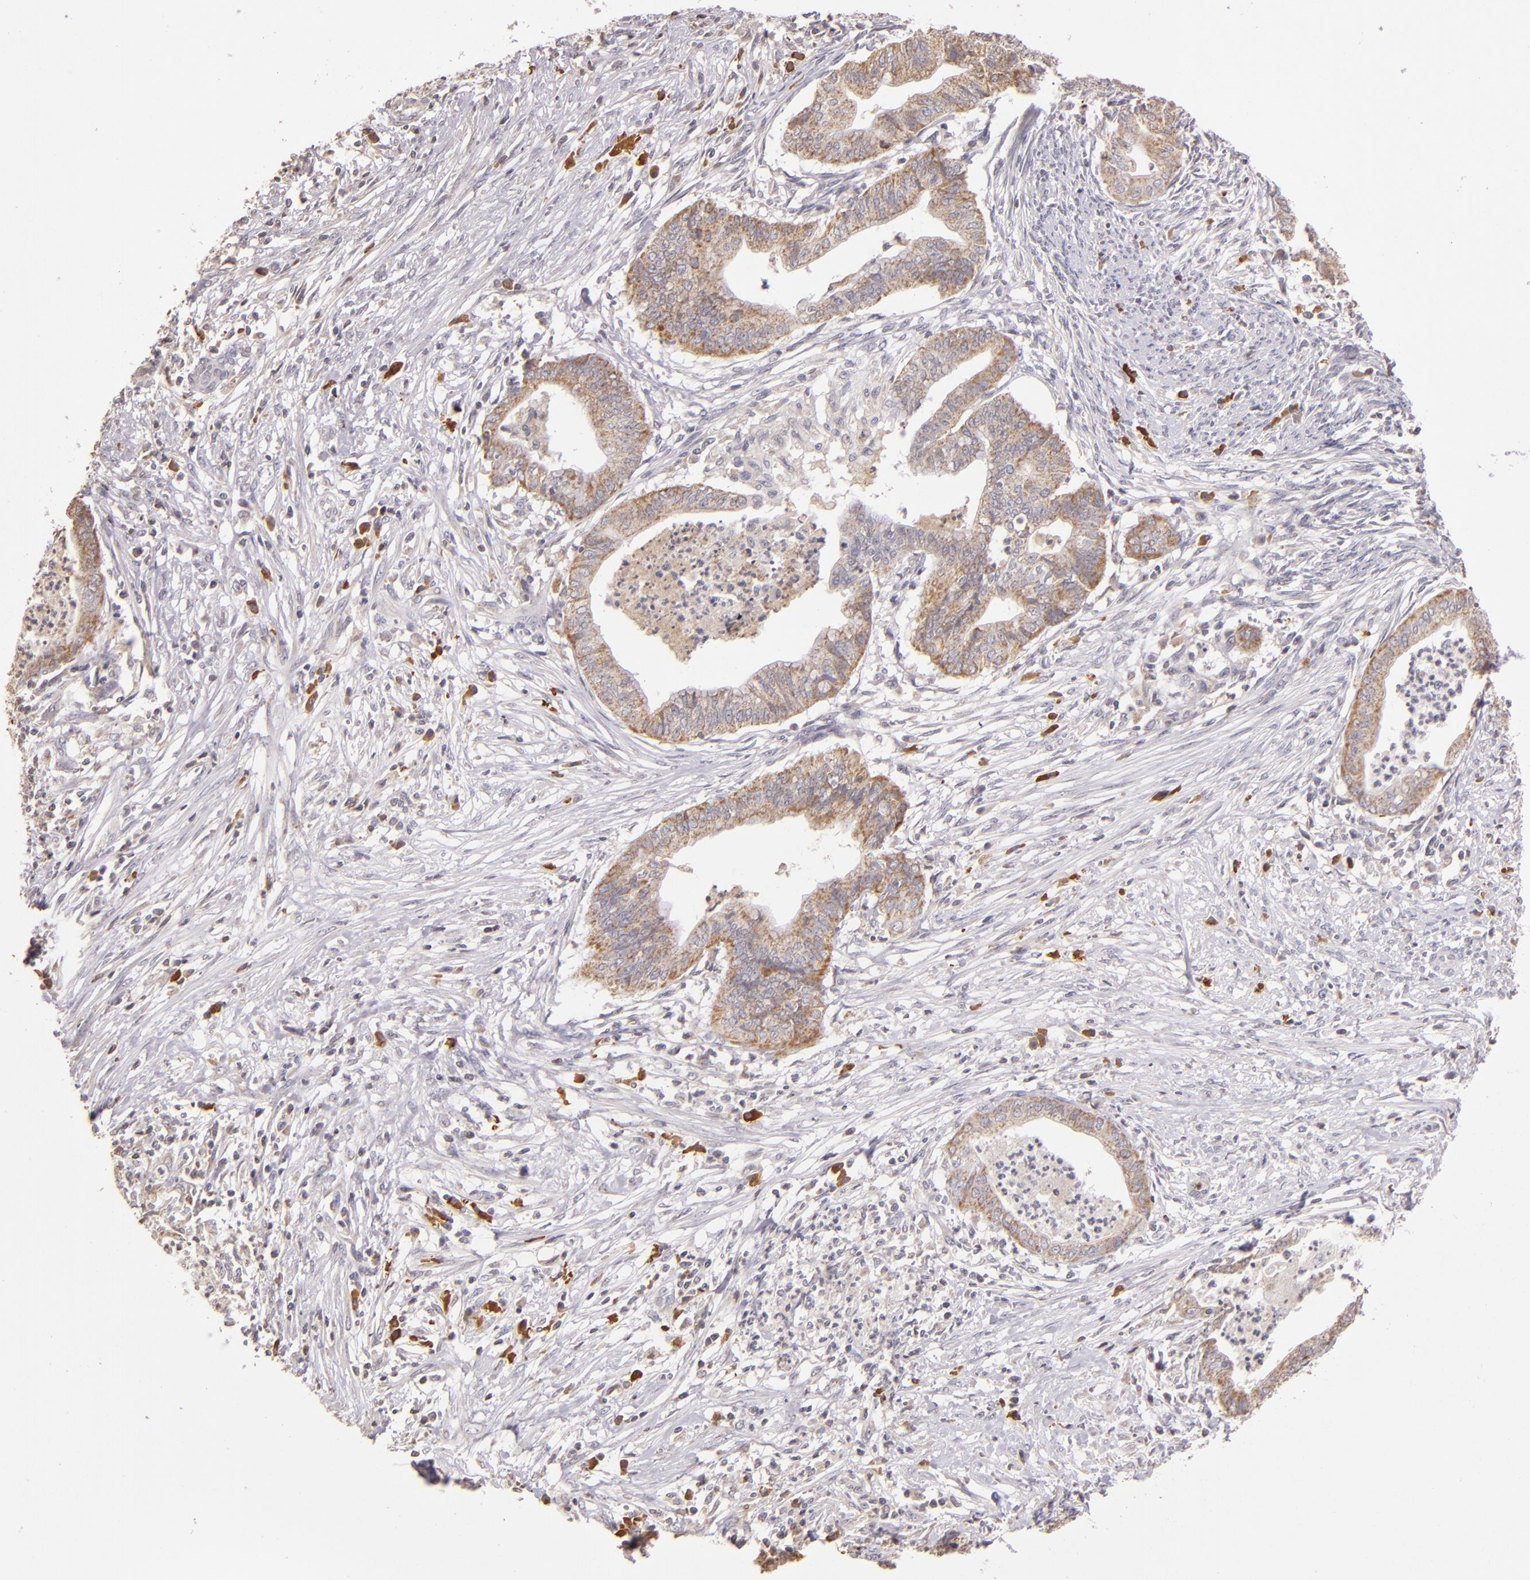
{"staining": {"intensity": "moderate", "quantity": ">75%", "location": "cytoplasmic/membranous"}, "tissue": "endometrial cancer", "cell_type": "Tumor cells", "image_type": "cancer", "snomed": [{"axis": "morphology", "description": "Necrosis, NOS"}, {"axis": "morphology", "description": "Adenocarcinoma, NOS"}, {"axis": "topography", "description": "Endometrium"}], "caption": "Immunohistochemical staining of human endometrial cancer (adenocarcinoma) shows medium levels of moderate cytoplasmic/membranous positivity in about >75% of tumor cells. The protein is stained brown, and the nuclei are stained in blue (DAB (3,3'-diaminobenzidine) IHC with brightfield microscopy, high magnification).", "gene": "ABL1", "patient": {"sex": "female", "age": 79}}